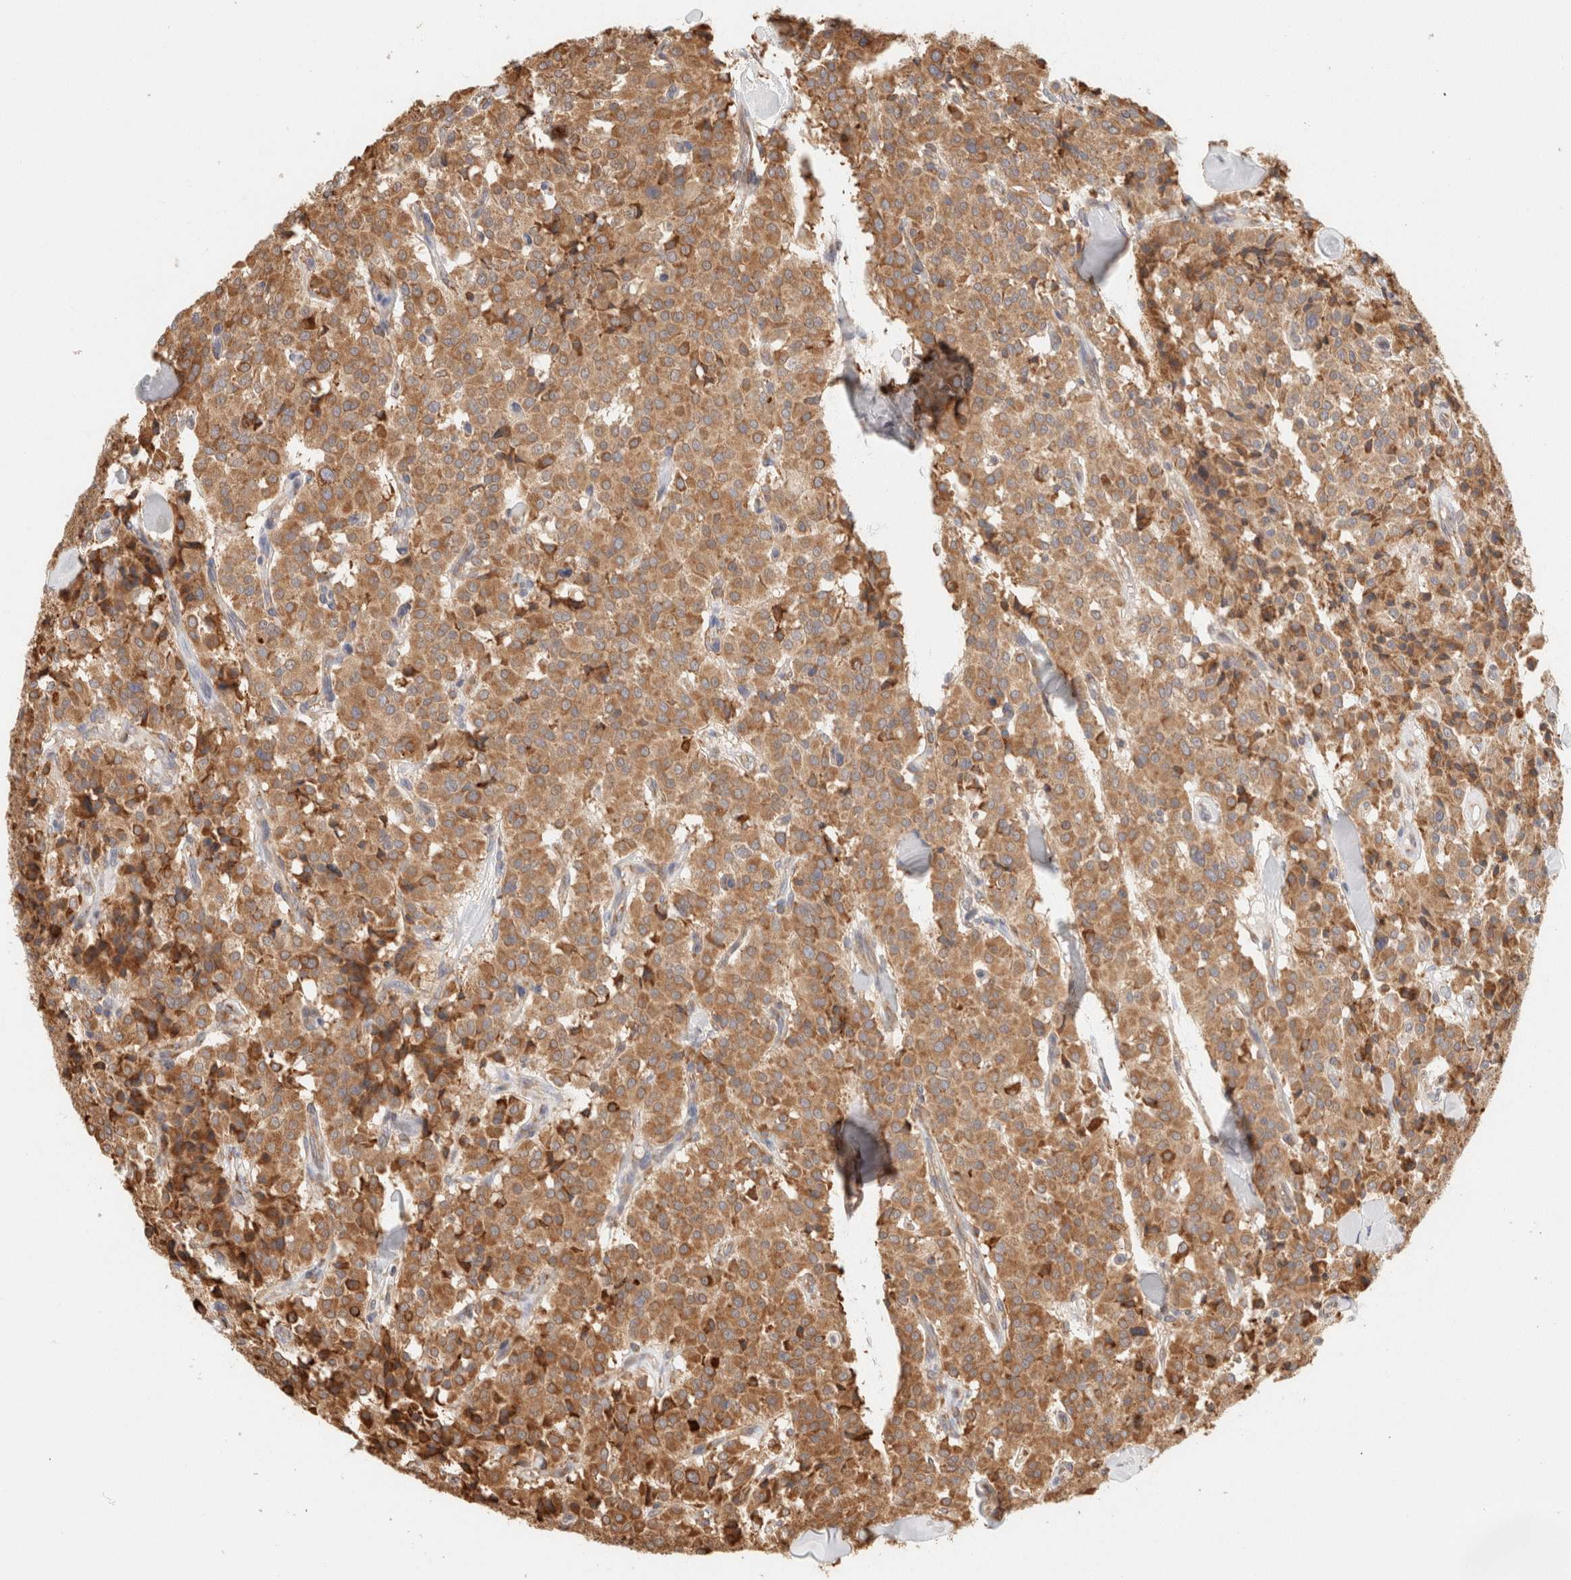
{"staining": {"intensity": "moderate", "quantity": ">75%", "location": "cytoplasmic/membranous"}, "tissue": "carcinoid", "cell_type": "Tumor cells", "image_type": "cancer", "snomed": [{"axis": "morphology", "description": "Carcinoid, malignant, NOS"}, {"axis": "topography", "description": "Lung"}], "caption": "Moderate cytoplasmic/membranous positivity for a protein is present in approximately >75% of tumor cells of carcinoid using IHC.", "gene": "FER", "patient": {"sex": "male", "age": 30}}